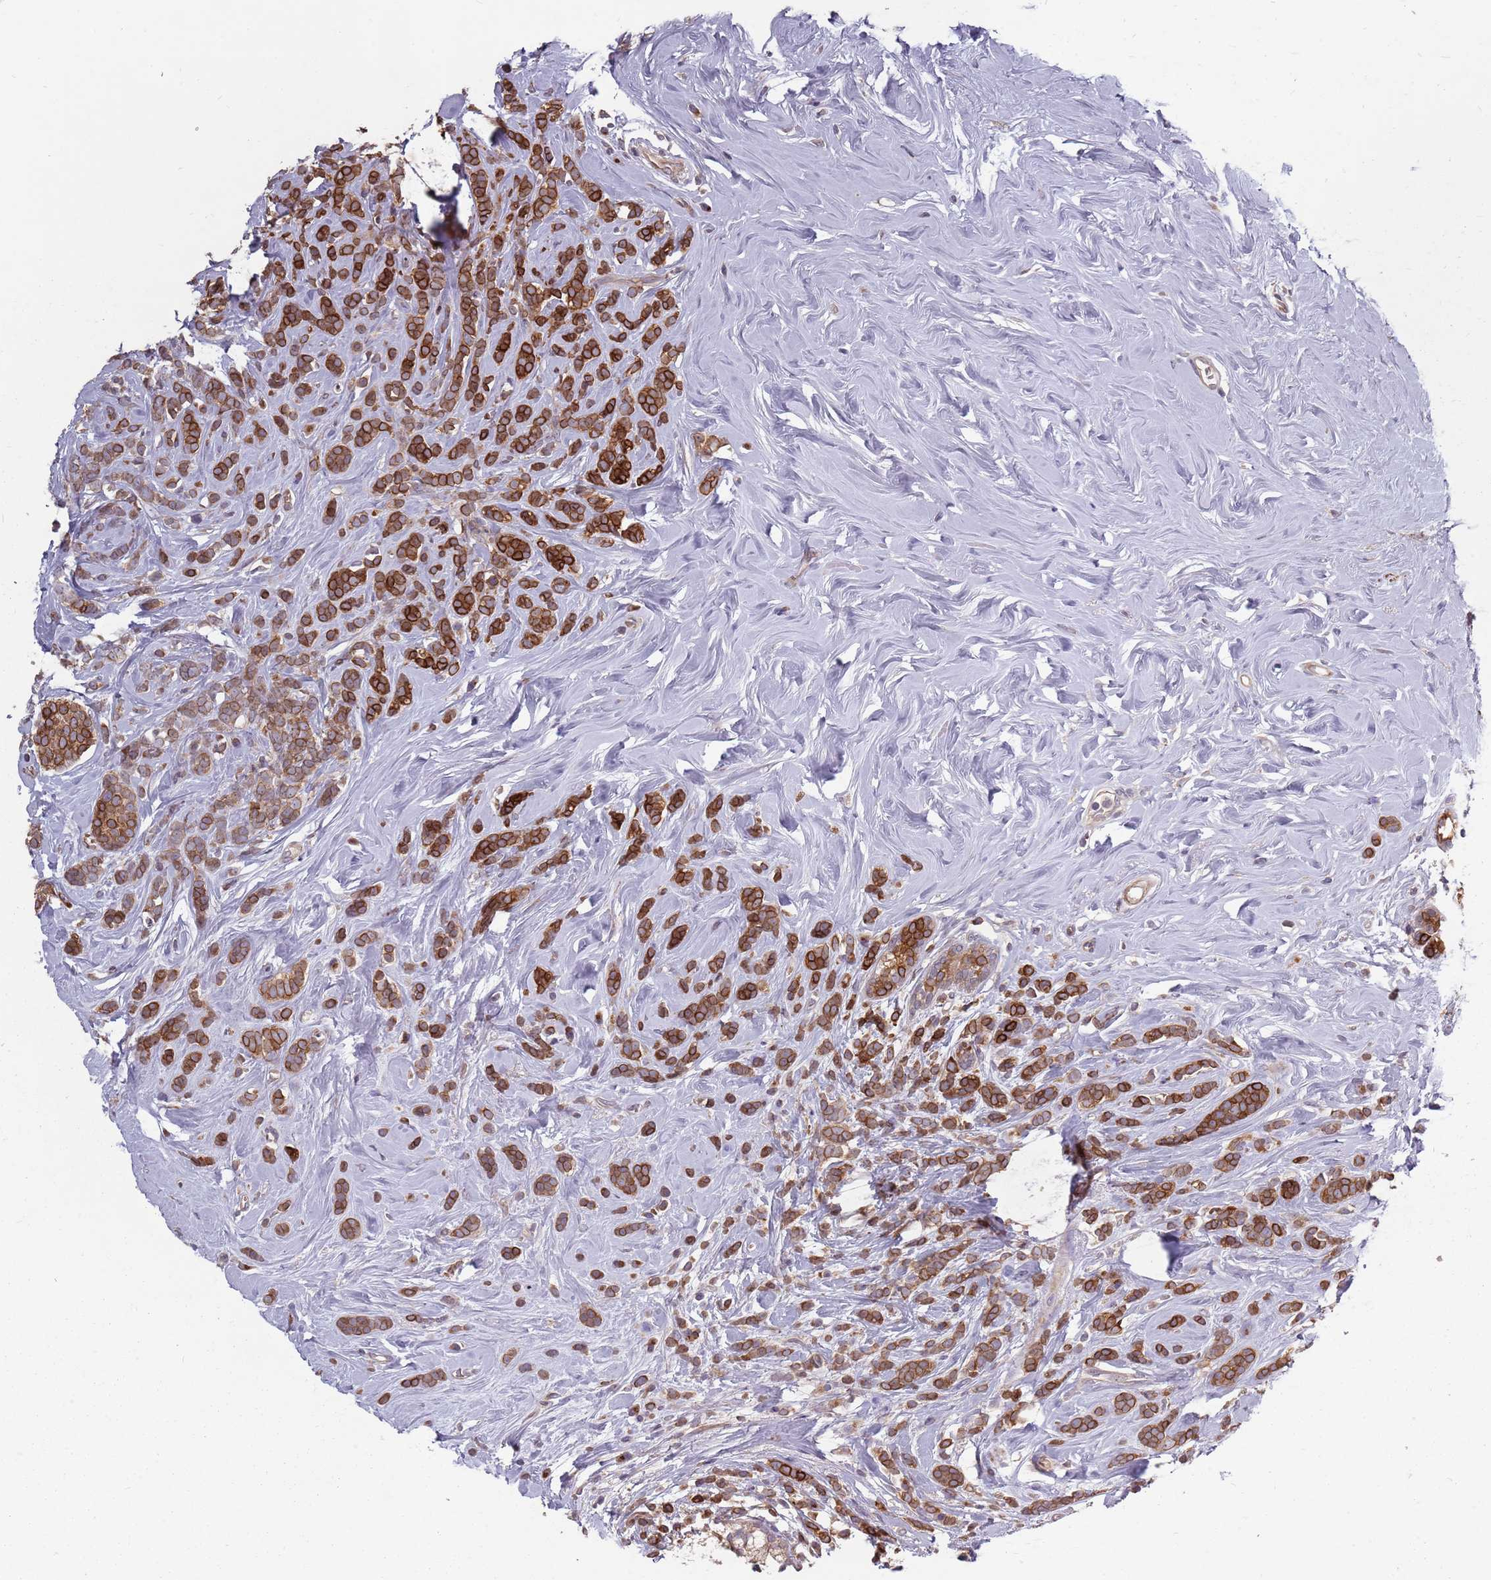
{"staining": {"intensity": "strong", "quantity": ">75%", "location": "cytoplasmic/membranous"}, "tissue": "breast cancer", "cell_type": "Tumor cells", "image_type": "cancer", "snomed": [{"axis": "morphology", "description": "Lobular carcinoma"}, {"axis": "topography", "description": "Breast"}], "caption": "Protein expression analysis of breast cancer (lobular carcinoma) demonstrates strong cytoplasmic/membranous staining in approximately >75% of tumor cells.", "gene": "PLD6", "patient": {"sex": "female", "age": 58}}